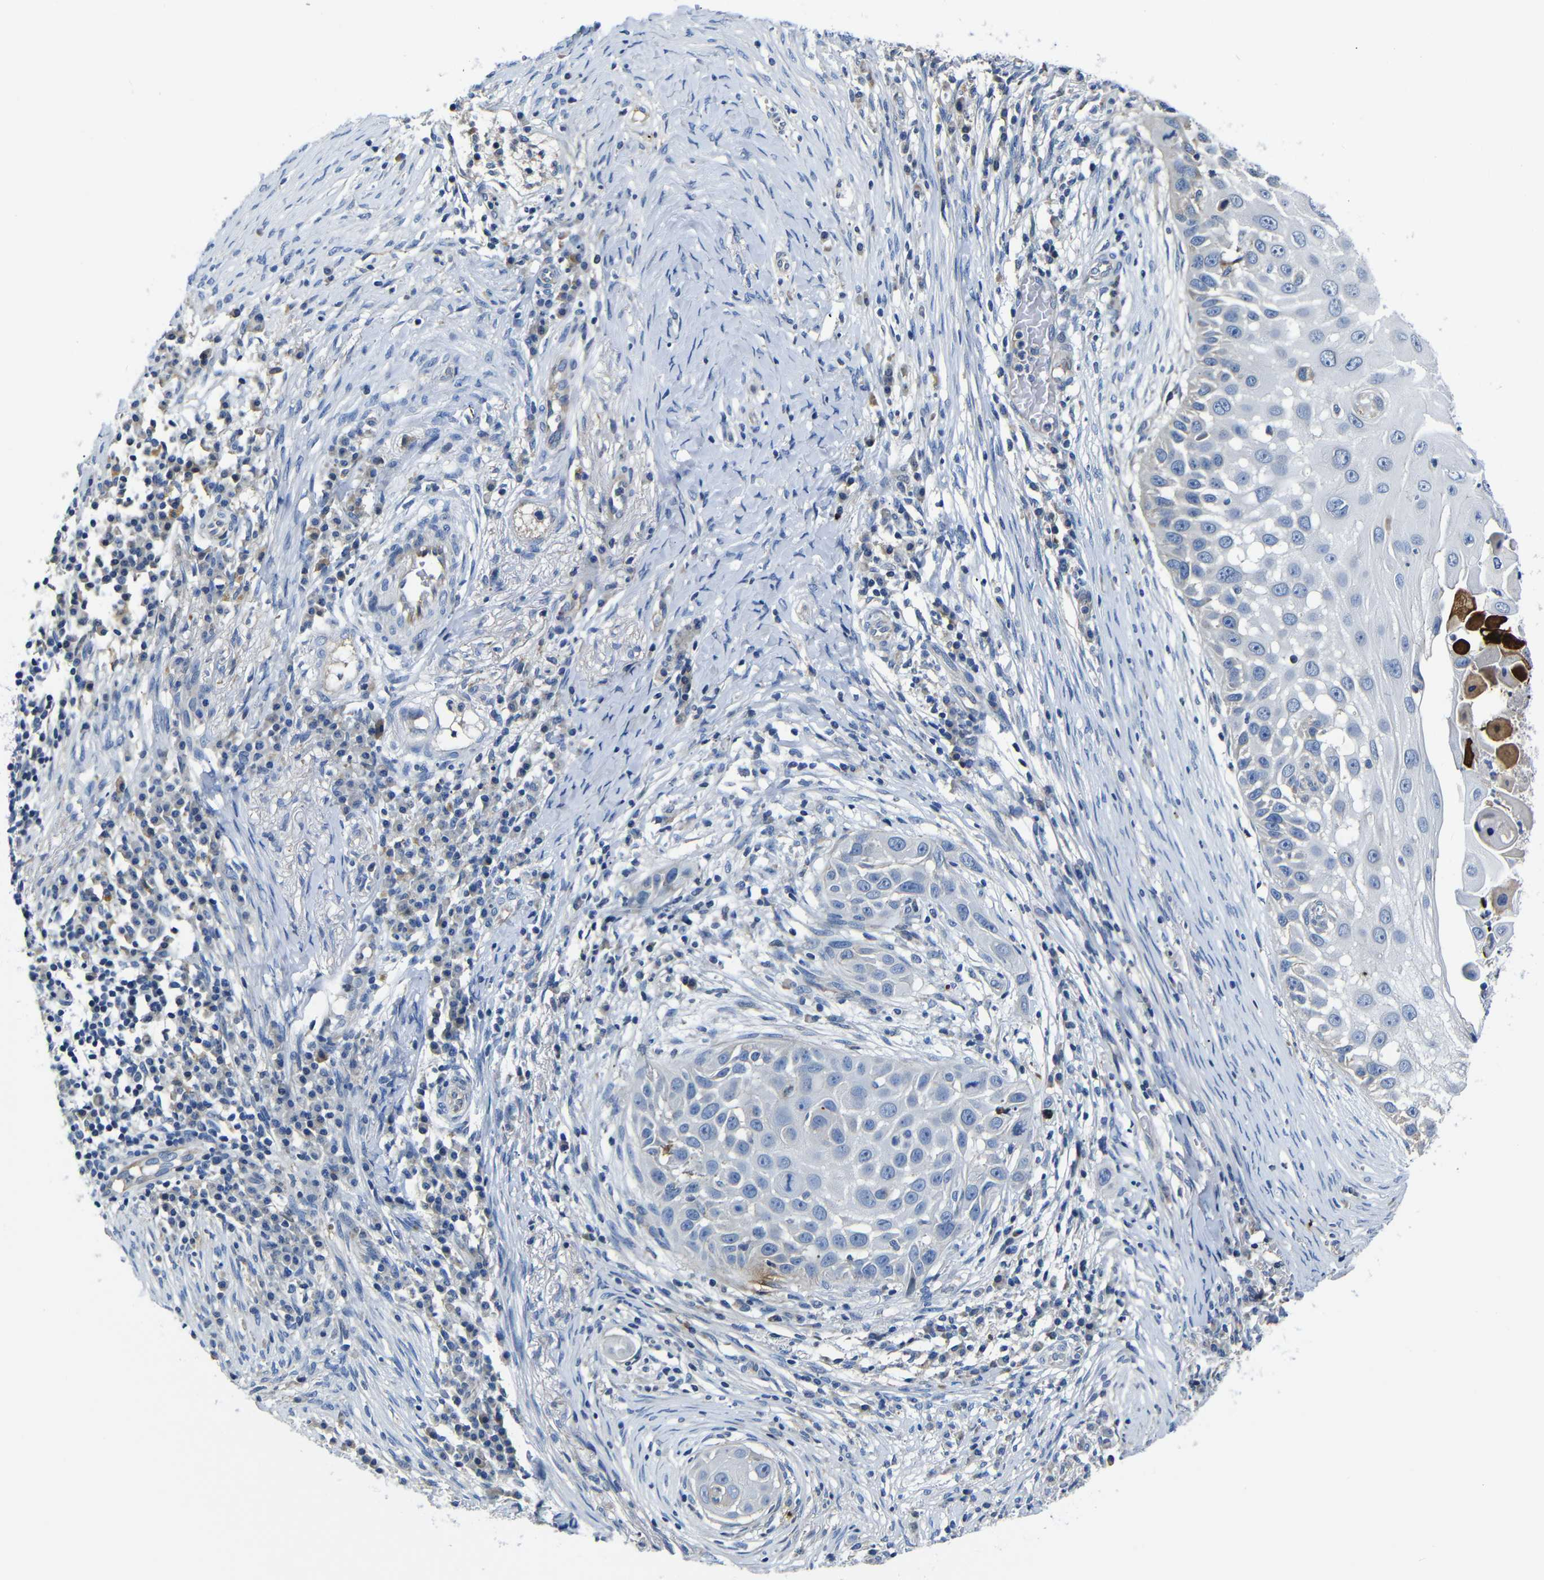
{"staining": {"intensity": "negative", "quantity": "none", "location": "none"}, "tissue": "skin cancer", "cell_type": "Tumor cells", "image_type": "cancer", "snomed": [{"axis": "morphology", "description": "Squamous cell carcinoma, NOS"}, {"axis": "topography", "description": "Skin"}], "caption": "Immunohistochemistry (IHC) of human skin cancer exhibits no positivity in tumor cells.", "gene": "AFDN", "patient": {"sex": "female", "age": 44}}